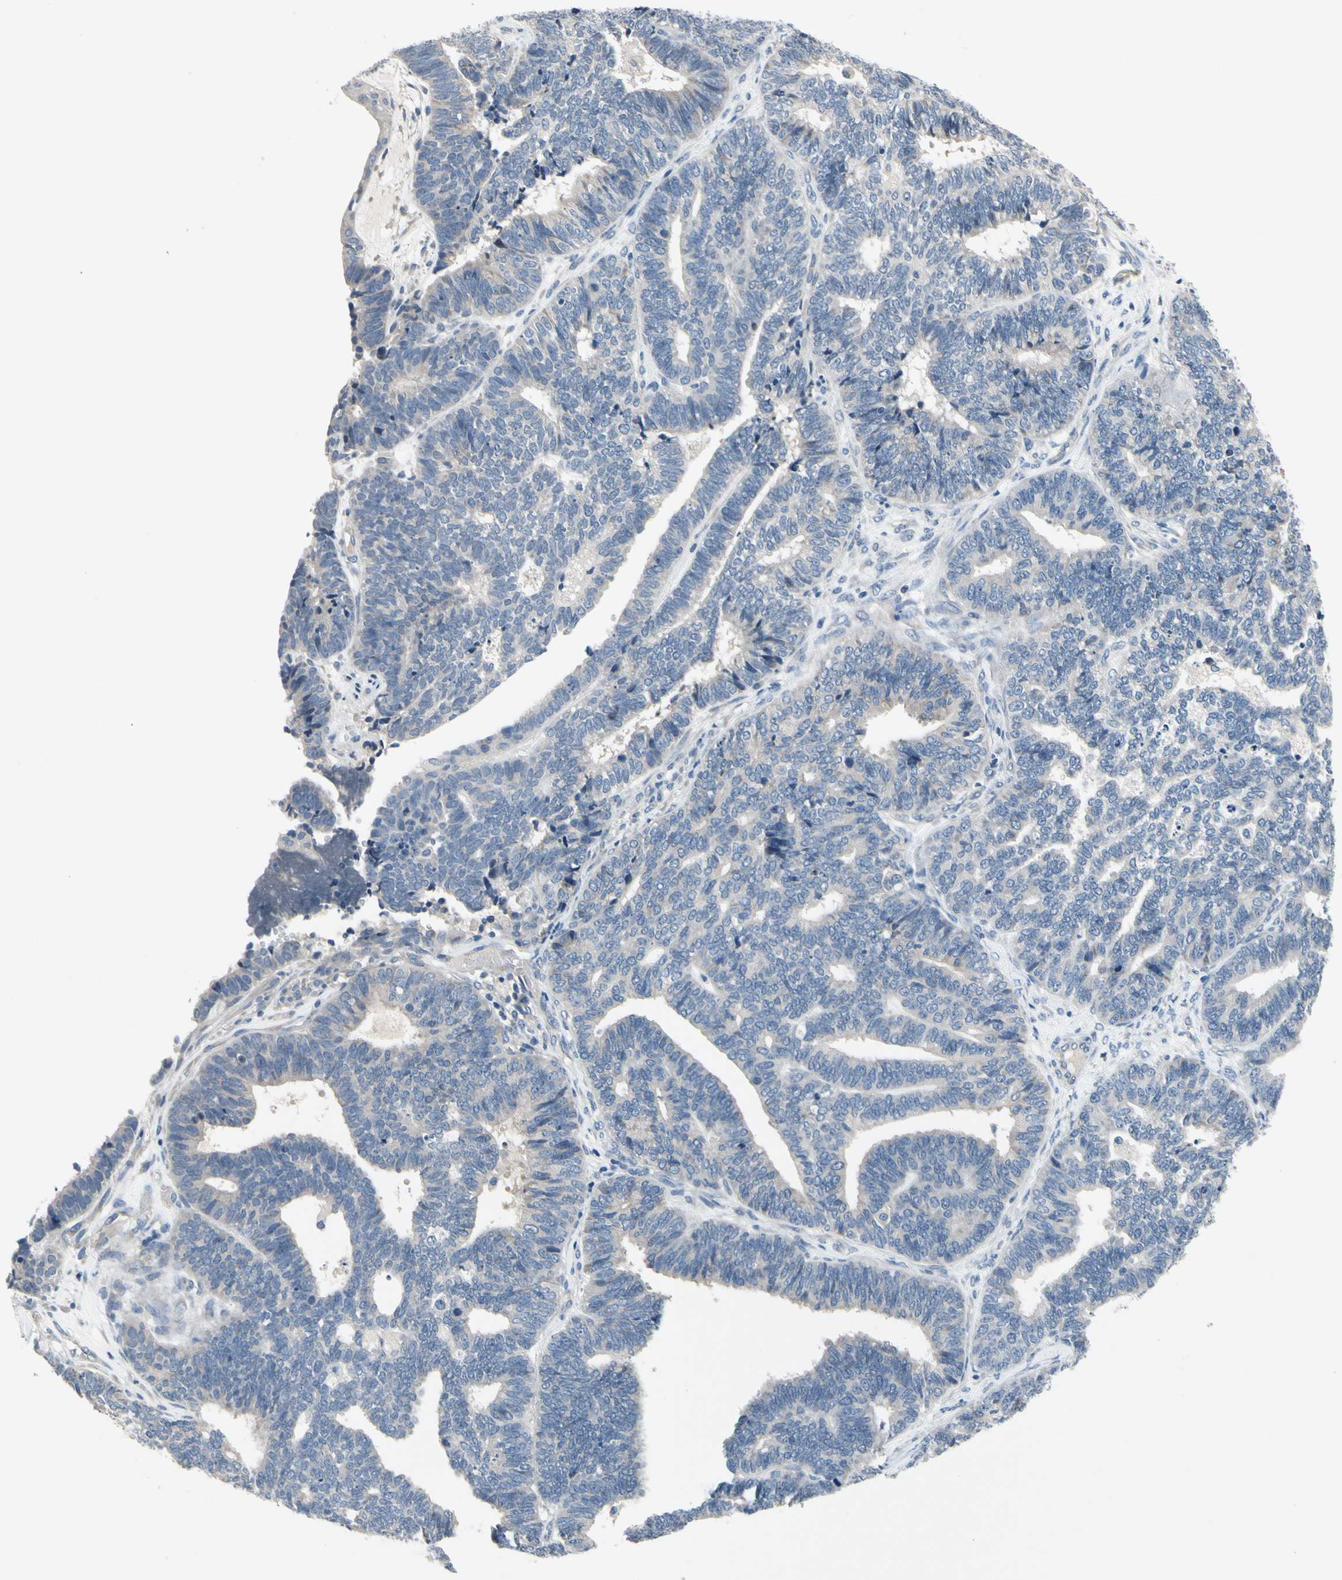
{"staining": {"intensity": "negative", "quantity": "none", "location": "none"}, "tissue": "endometrial cancer", "cell_type": "Tumor cells", "image_type": "cancer", "snomed": [{"axis": "morphology", "description": "Adenocarcinoma, NOS"}, {"axis": "topography", "description": "Endometrium"}], "caption": "Histopathology image shows no protein expression in tumor cells of adenocarcinoma (endometrial) tissue.", "gene": "SELENOK", "patient": {"sex": "female", "age": 70}}